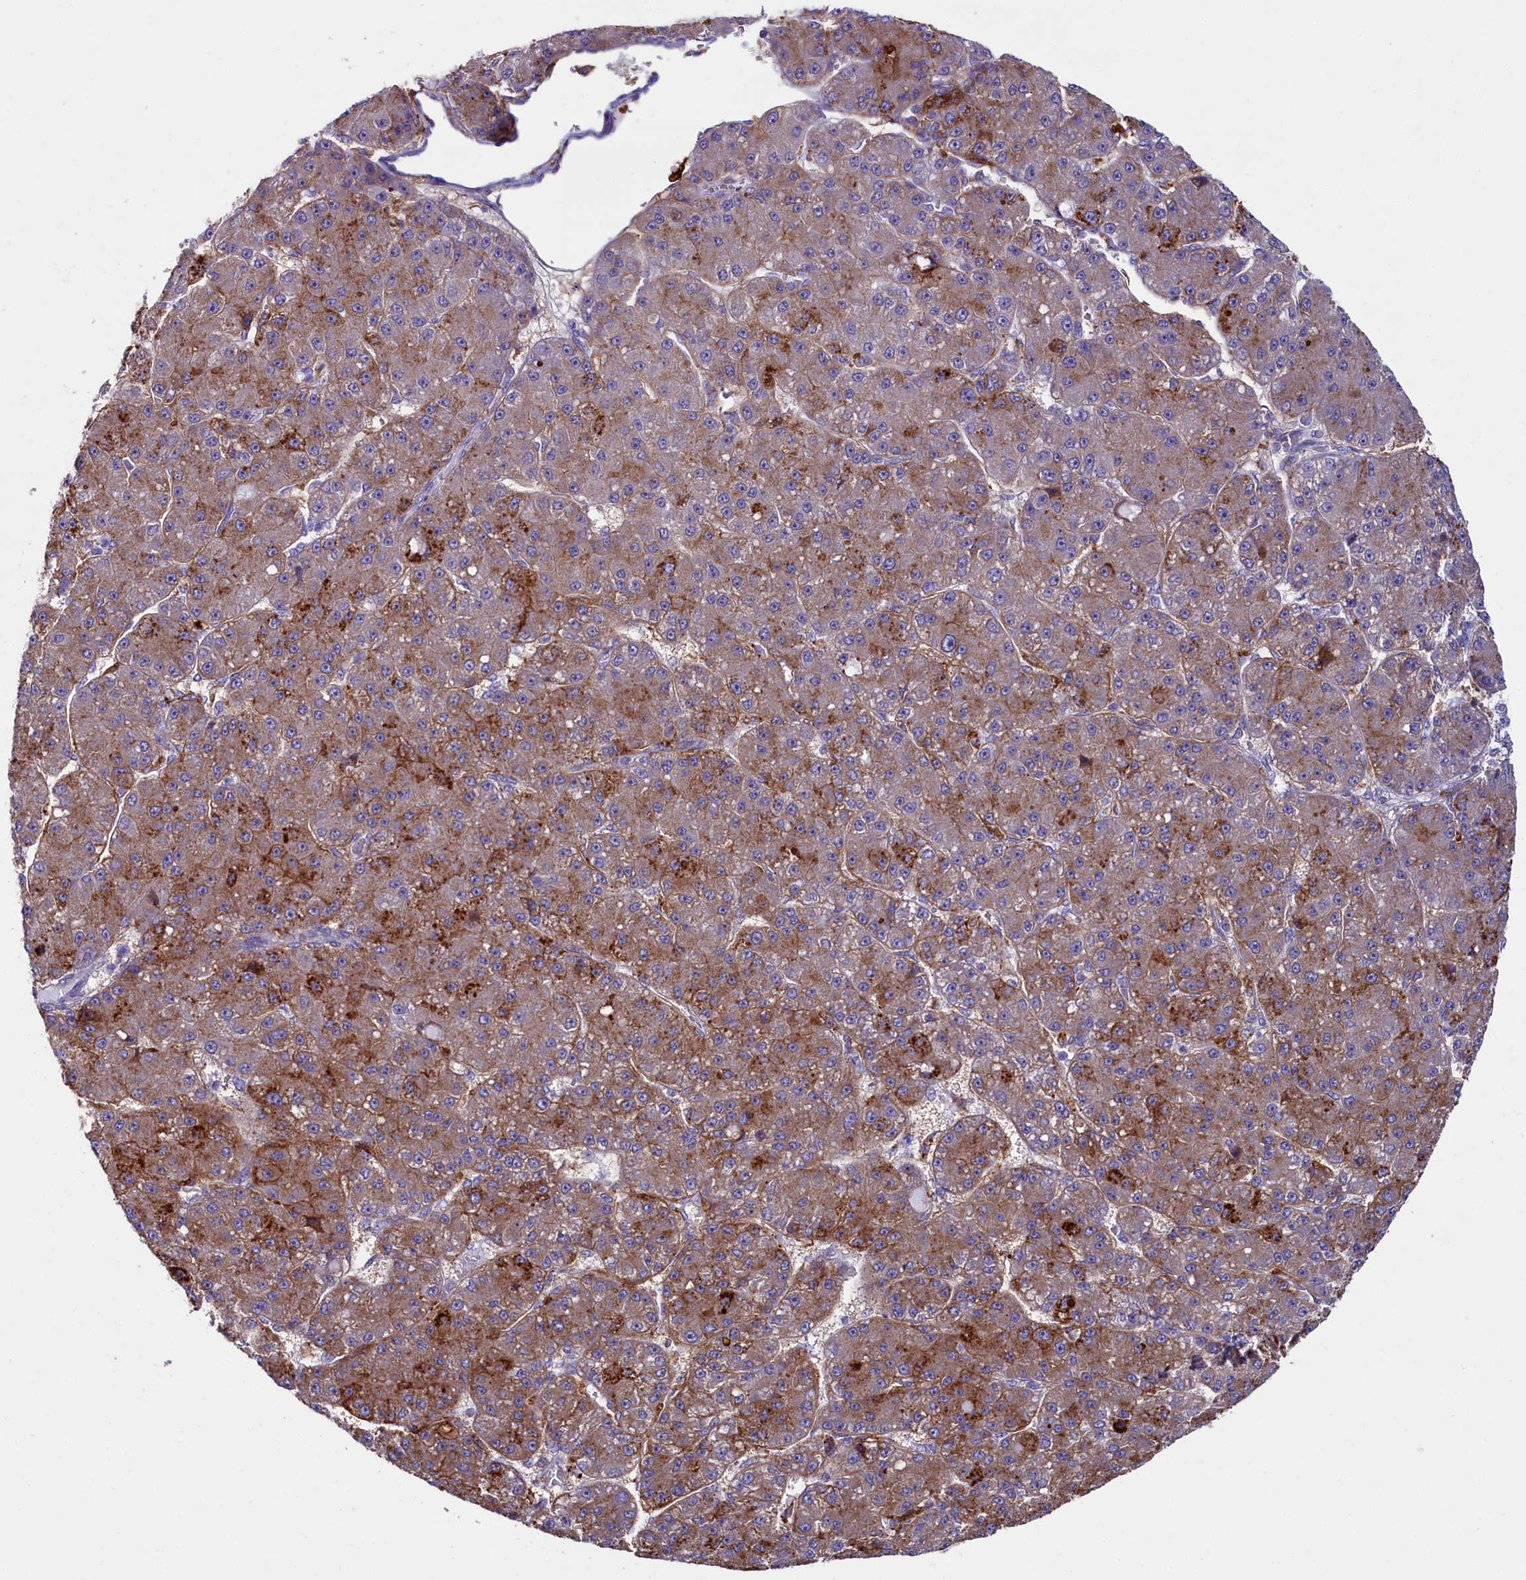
{"staining": {"intensity": "moderate", "quantity": ">75%", "location": "cytoplasmic/membranous"}, "tissue": "liver cancer", "cell_type": "Tumor cells", "image_type": "cancer", "snomed": [{"axis": "morphology", "description": "Carcinoma, Hepatocellular, NOS"}, {"axis": "topography", "description": "Liver"}], "caption": "A high-resolution photomicrograph shows IHC staining of liver cancer (hepatocellular carcinoma), which reveals moderate cytoplasmic/membranous expression in about >75% of tumor cells.", "gene": "IL20RA", "patient": {"sex": "male", "age": 67}}